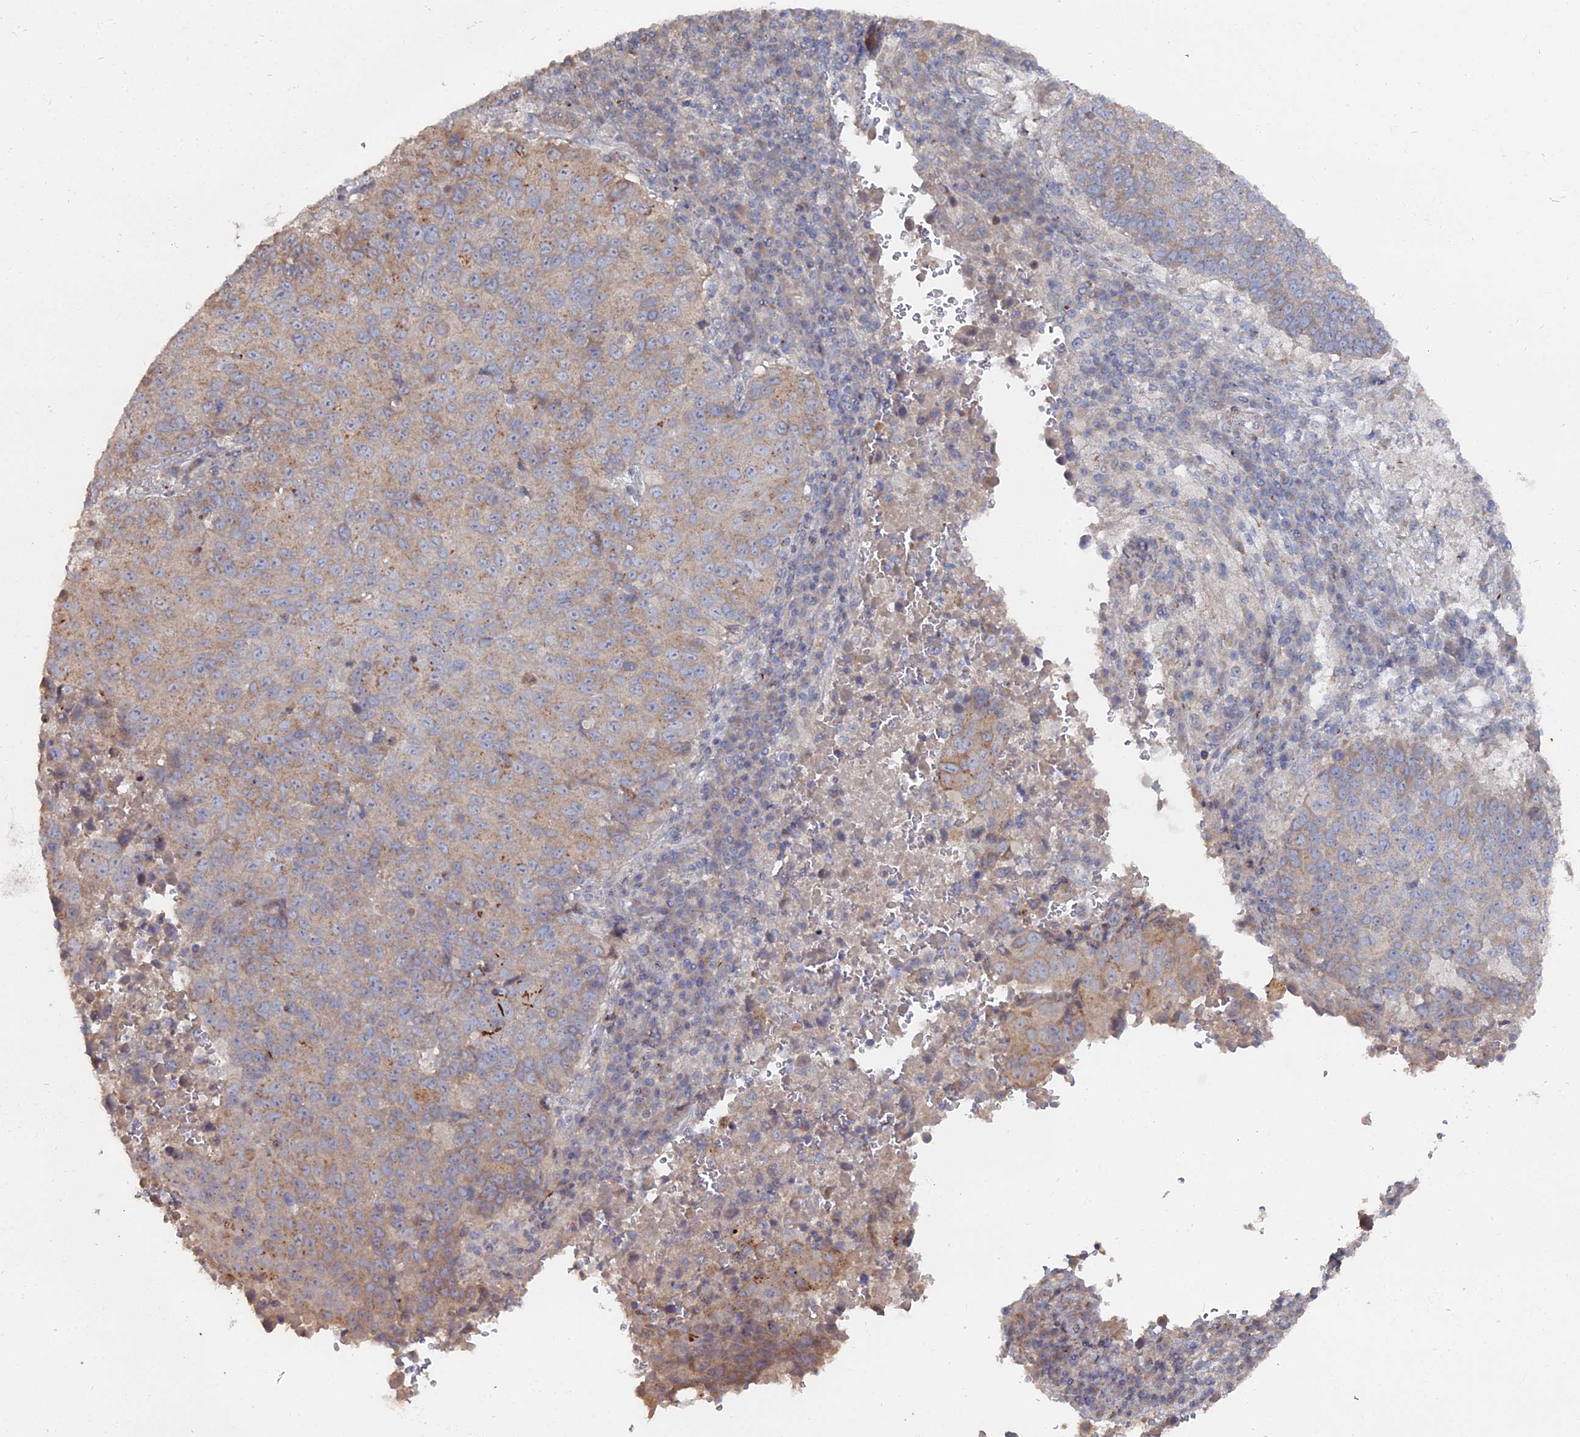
{"staining": {"intensity": "weak", "quantity": "25%-75%", "location": "cytoplasmic/membranous"}, "tissue": "lung cancer", "cell_type": "Tumor cells", "image_type": "cancer", "snomed": [{"axis": "morphology", "description": "Squamous cell carcinoma, NOS"}, {"axis": "topography", "description": "Lung"}], "caption": "The image reveals staining of lung squamous cell carcinoma, revealing weak cytoplasmic/membranous protein staining (brown color) within tumor cells.", "gene": "SGMS1", "patient": {"sex": "male", "age": 73}}